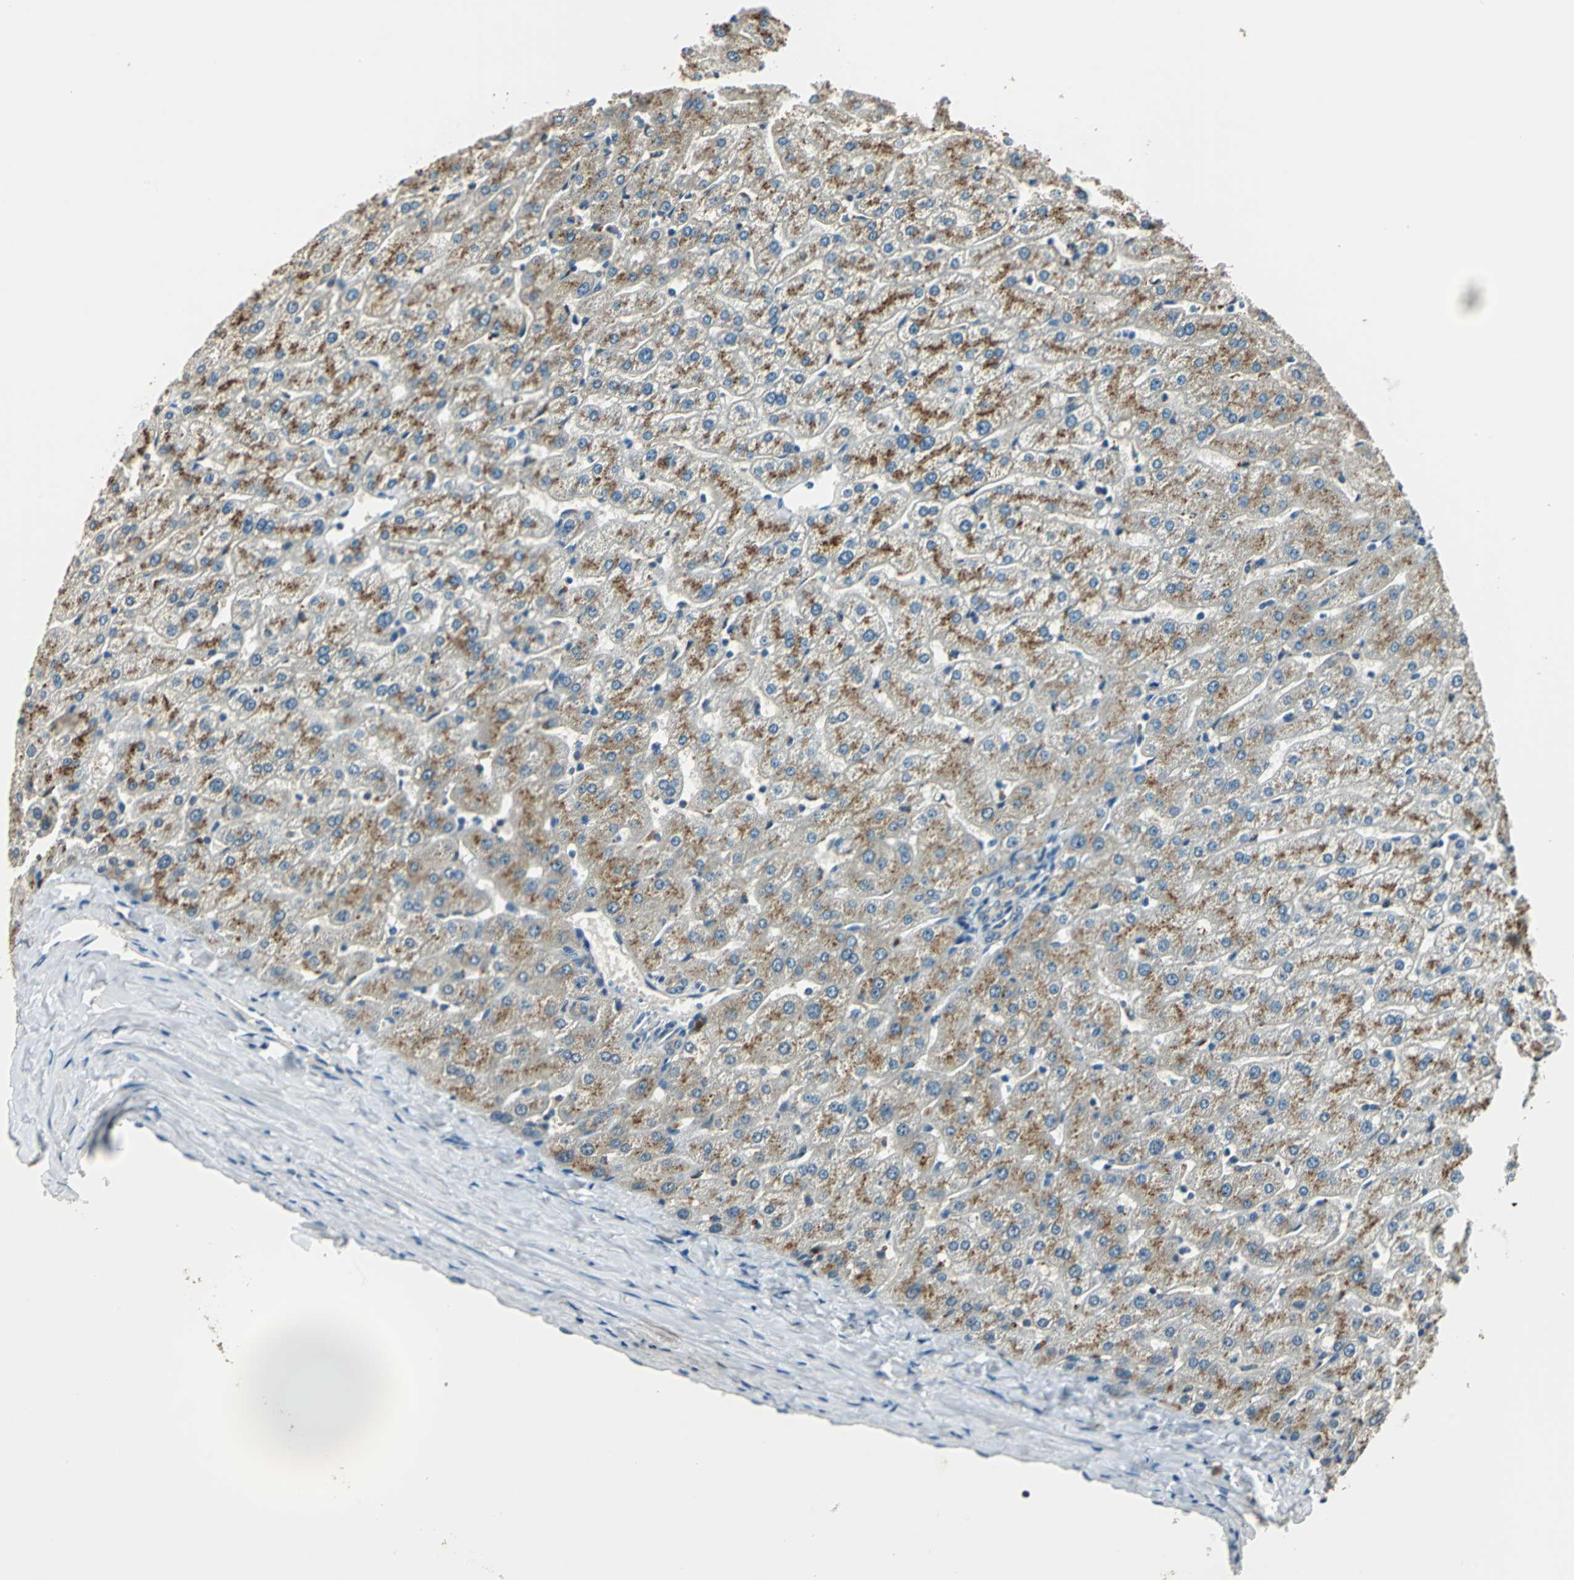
{"staining": {"intensity": "weak", "quantity": ">75%", "location": "cytoplasmic/membranous"}, "tissue": "liver", "cell_type": "Cholangiocytes", "image_type": "normal", "snomed": [{"axis": "morphology", "description": "Normal tissue, NOS"}, {"axis": "morphology", "description": "Fibrosis, NOS"}, {"axis": "topography", "description": "Liver"}], "caption": "Immunohistochemical staining of normal liver displays >75% levels of weak cytoplasmic/membranous protein expression in approximately >75% of cholangiocytes.", "gene": "NIT1", "patient": {"sex": "female", "age": 29}}